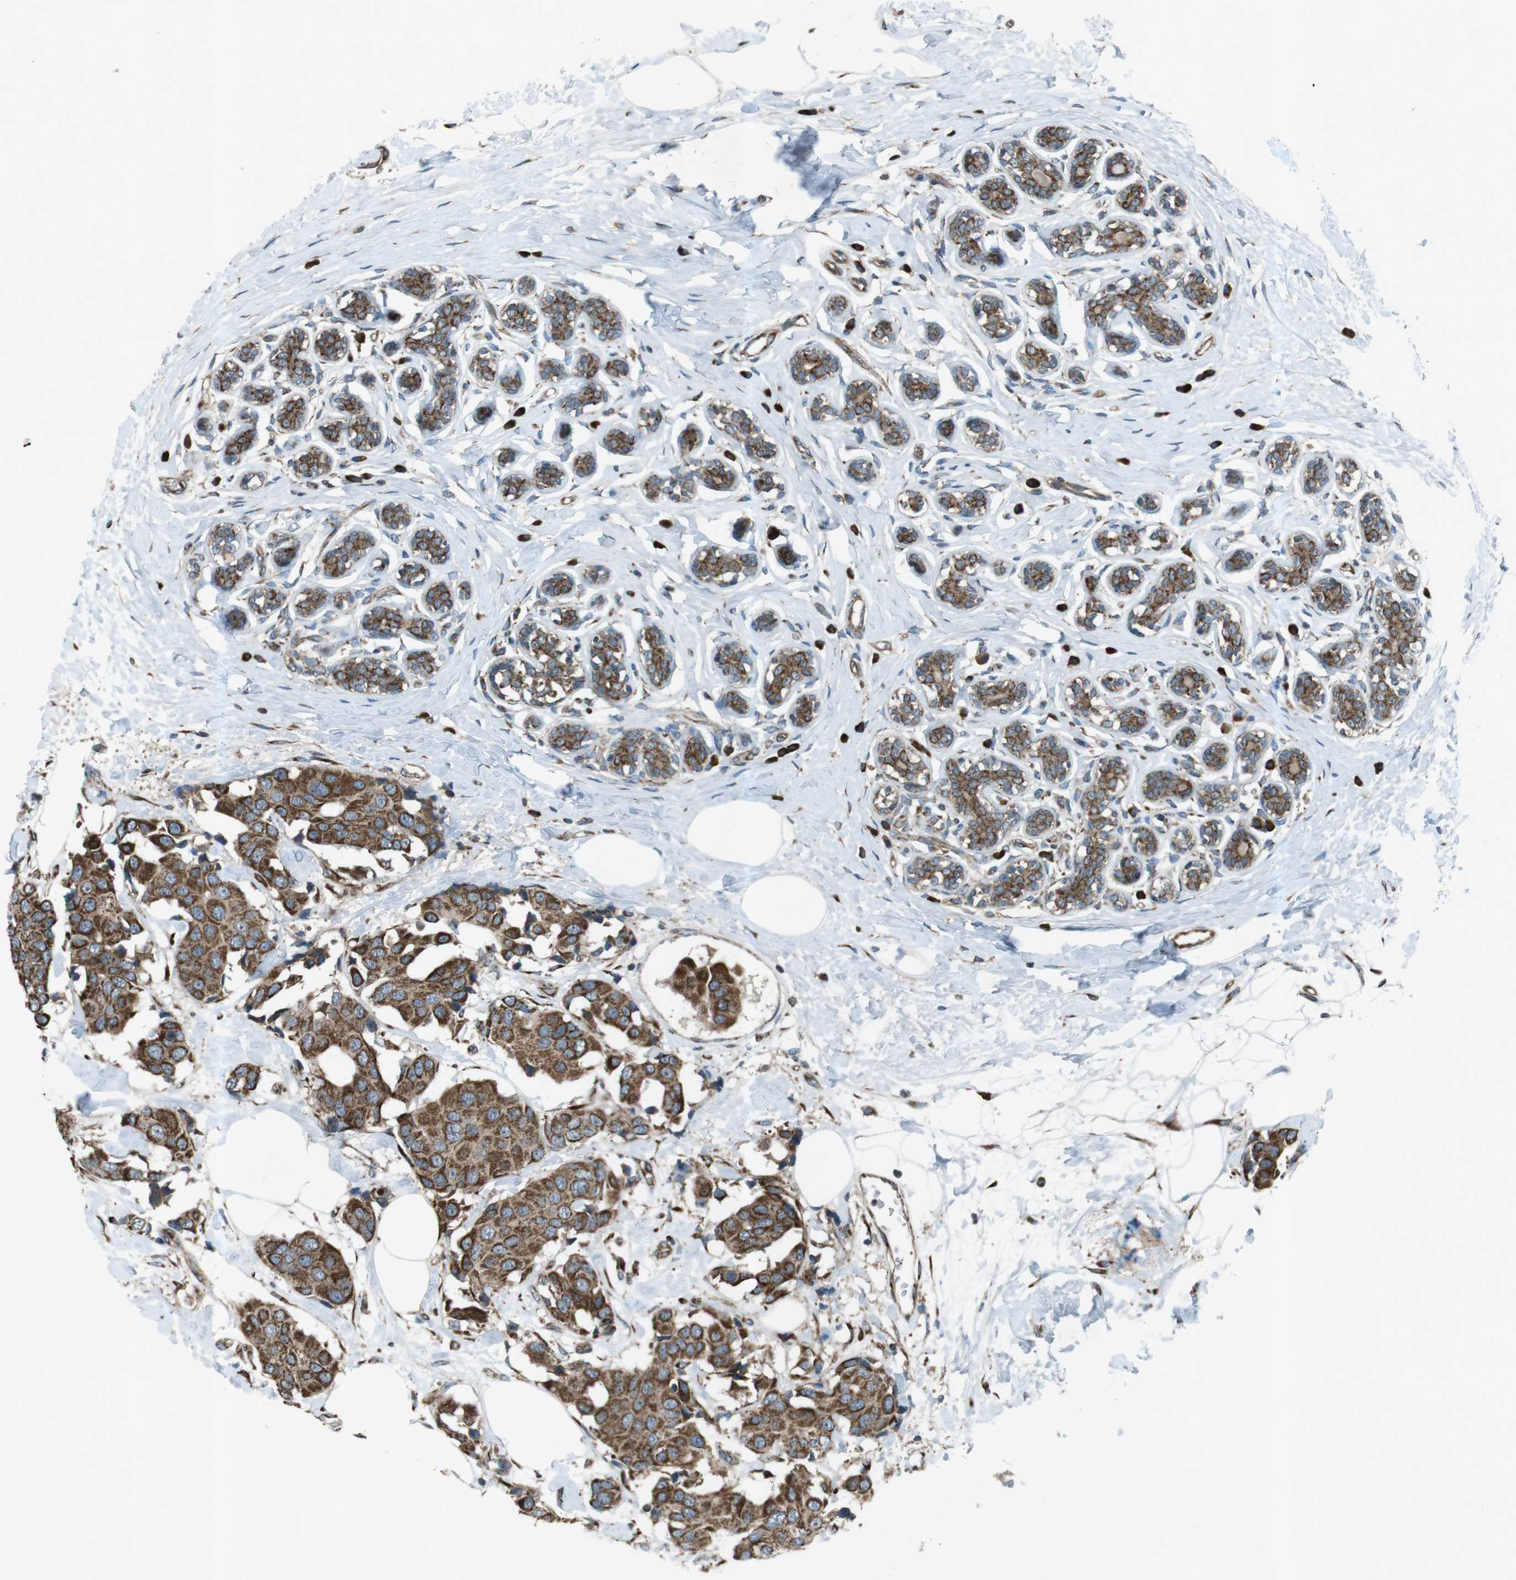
{"staining": {"intensity": "strong", "quantity": ">75%", "location": "cytoplasmic/membranous"}, "tissue": "breast cancer", "cell_type": "Tumor cells", "image_type": "cancer", "snomed": [{"axis": "morphology", "description": "Normal tissue, NOS"}, {"axis": "morphology", "description": "Duct carcinoma"}, {"axis": "topography", "description": "Breast"}], "caption": "Immunohistochemical staining of human breast cancer (infiltrating ductal carcinoma) reveals high levels of strong cytoplasmic/membranous protein expression in approximately >75% of tumor cells.", "gene": "SLC41A1", "patient": {"sex": "female", "age": 39}}